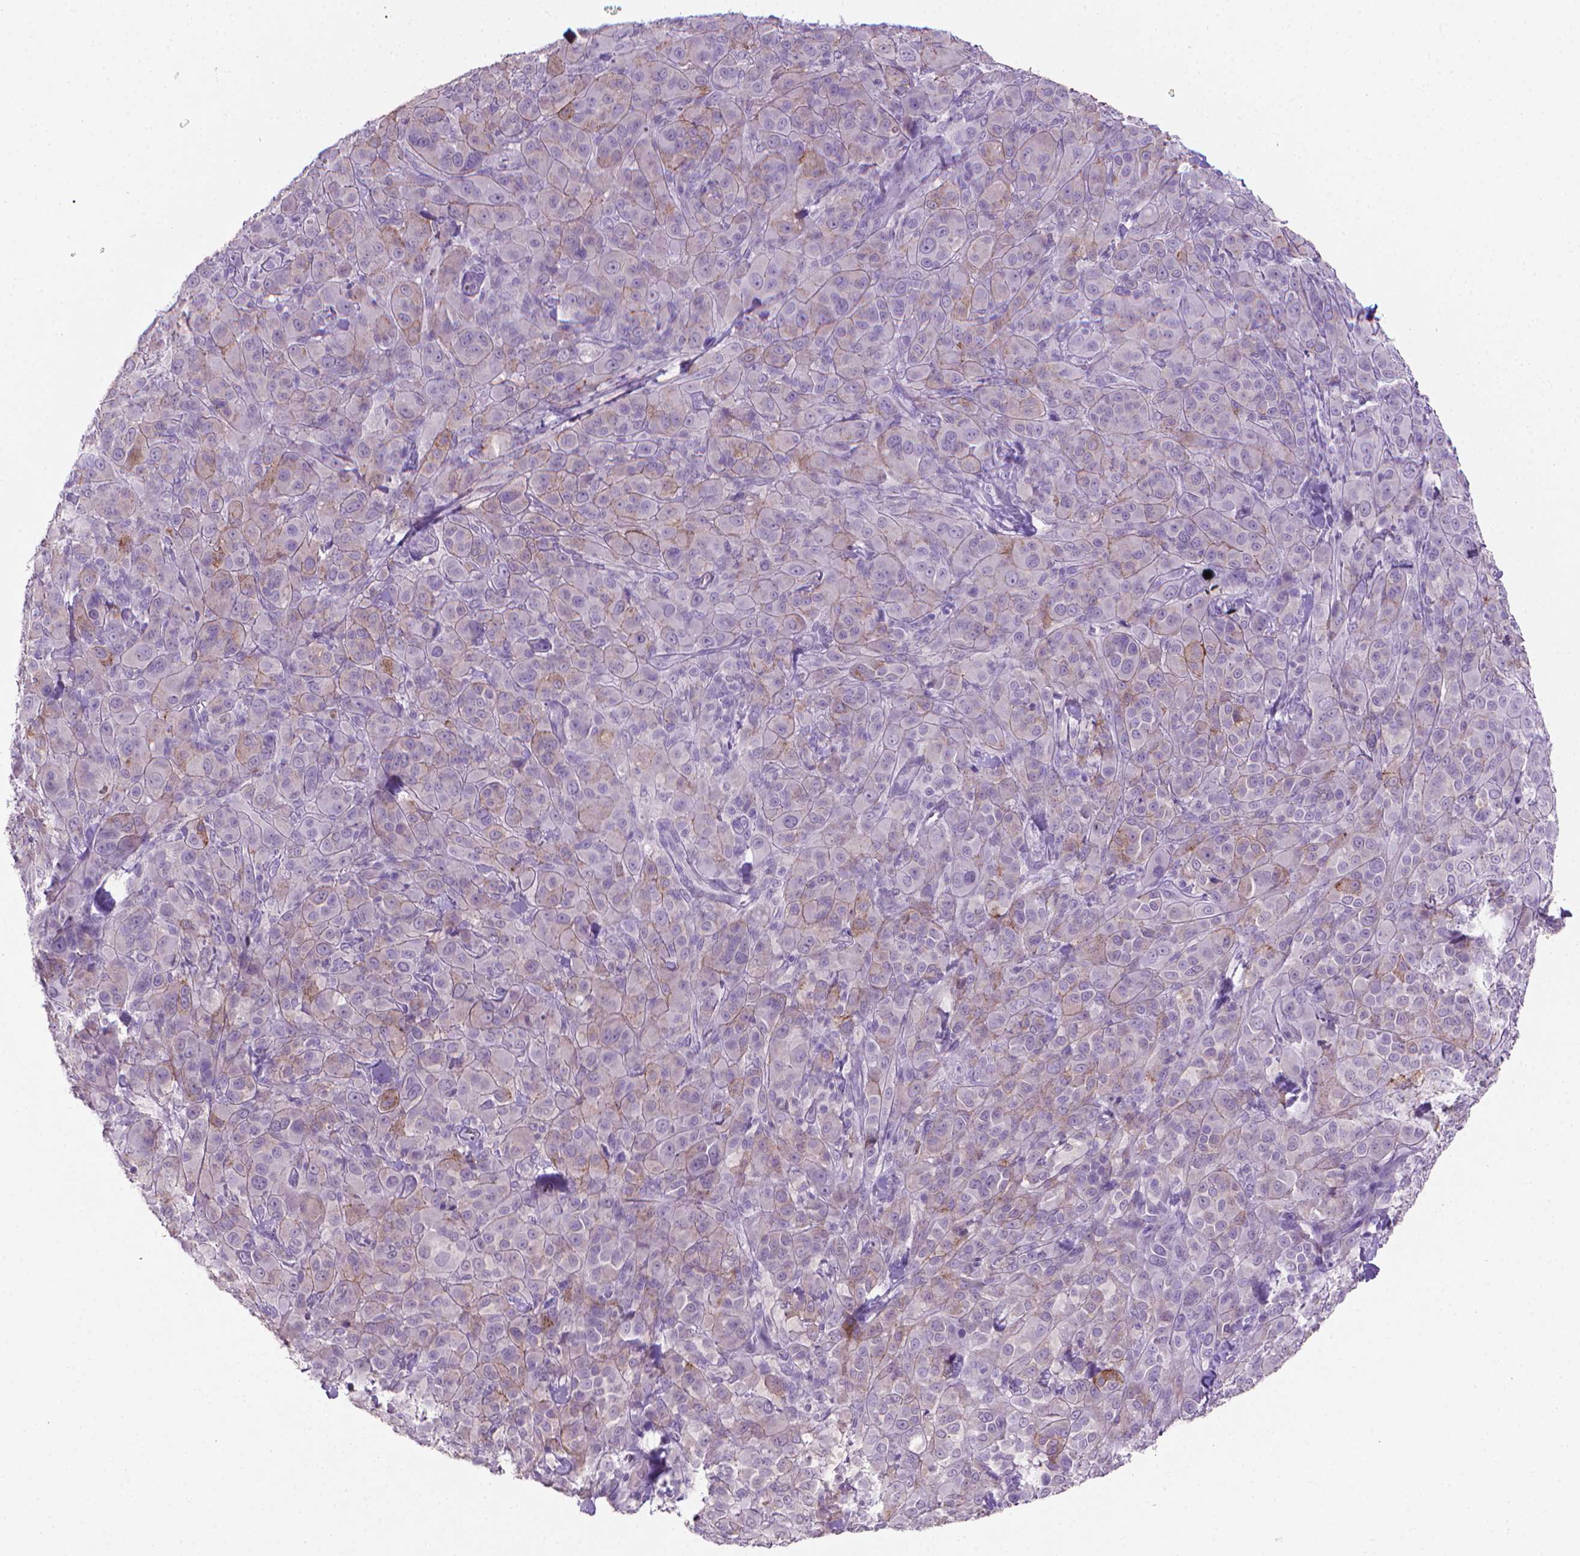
{"staining": {"intensity": "negative", "quantity": "none", "location": "none"}, "tissue": "melanoma", "cell_type": "Tumor cells", "image_type": "cancer", "snomed": [{"axis": "morphology", "description": "Malignant melanoma, NOS"}, {"axis": "topography", "description": "Skin"}], "caption": "This is an immunohistochemistry micrograph of malignant melanoma. There is no positivity in tumor cells.", "gene": "MUC1", "patient": {"sex": "female", "age": 87}}